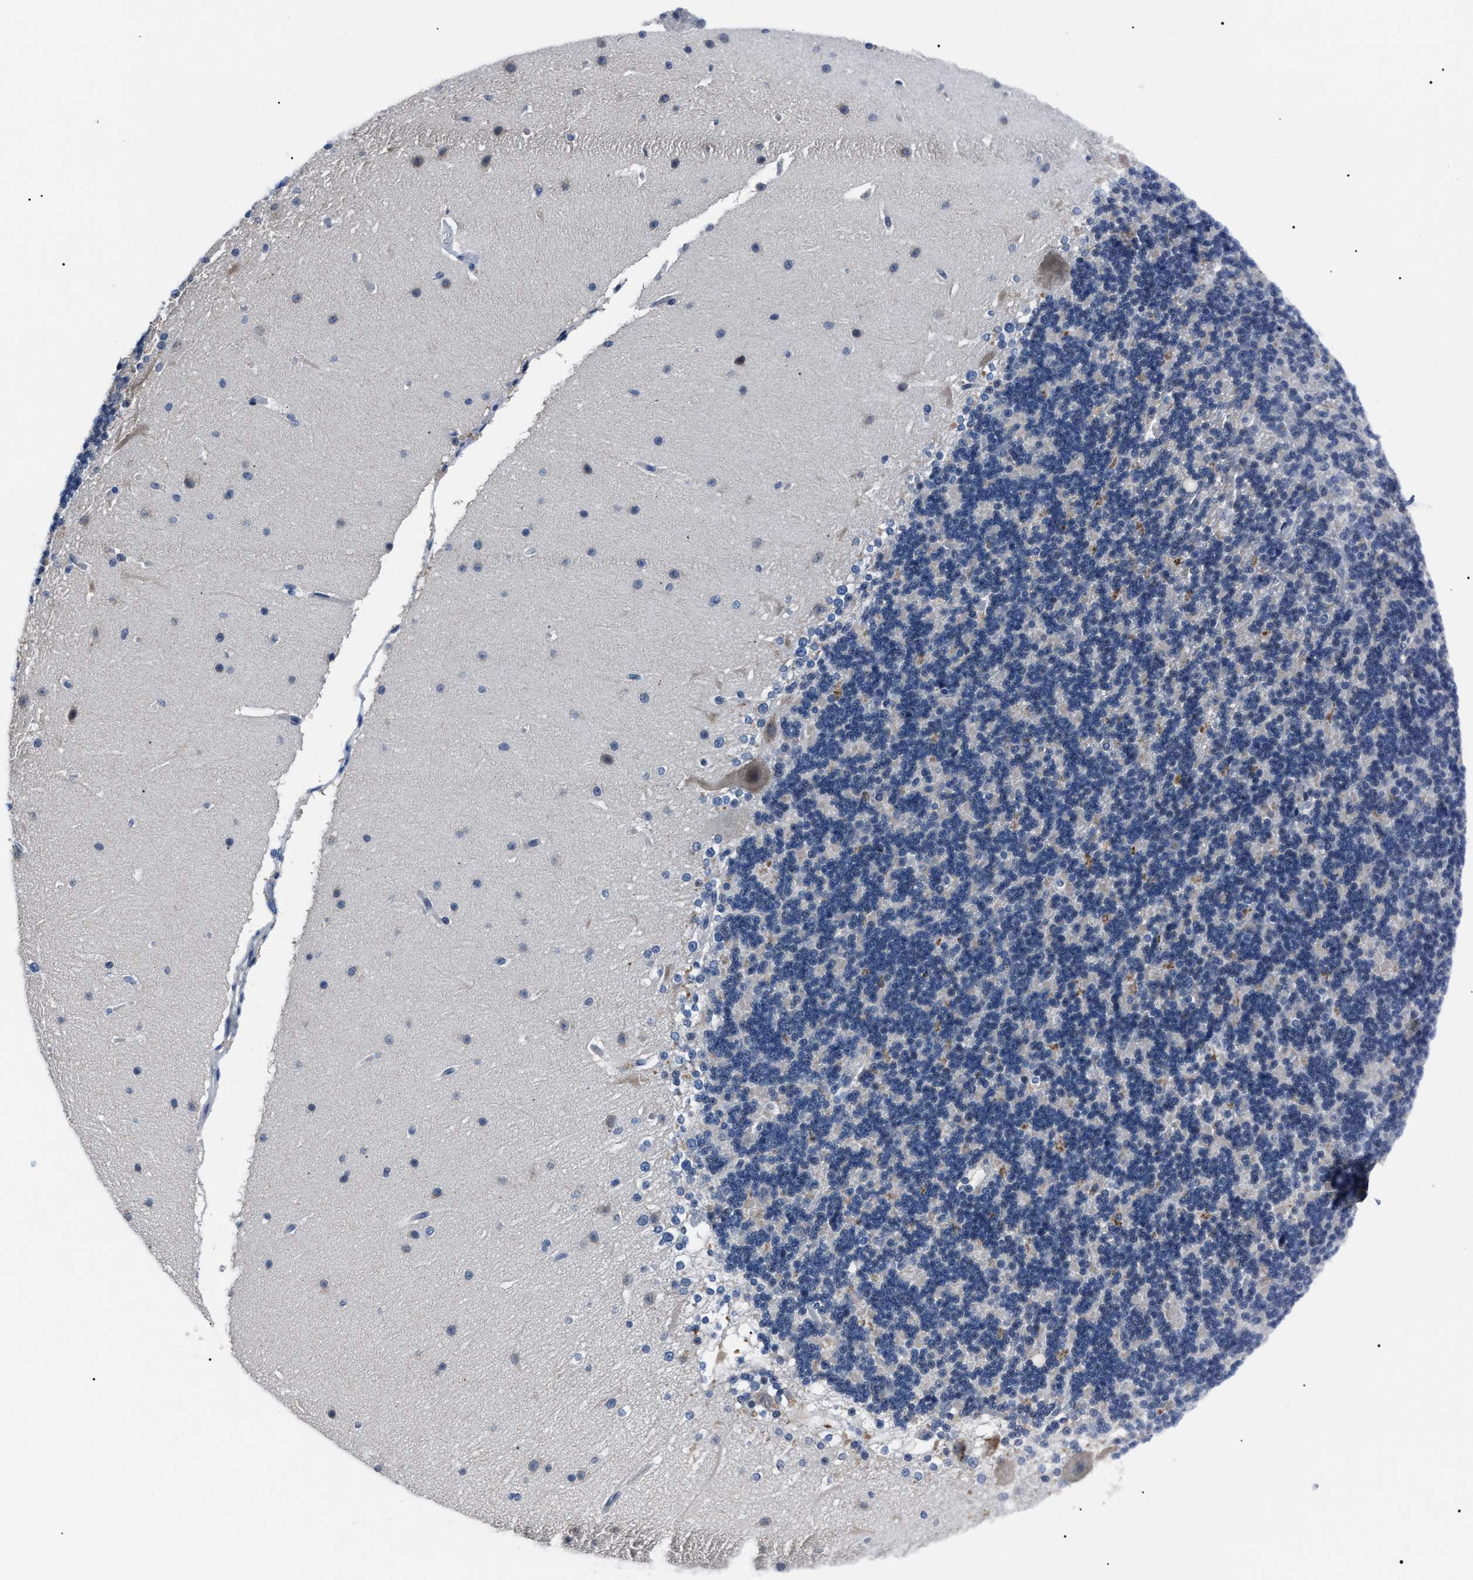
{"staining": {"intensity": "negative", "quantity": "none", "location": "none"}, "tissue": "cerebellum", "cell_type": "Cells in granular layer", "image_type": "normal", "snomed": [{"axis": "morphology", "description": "Normal tissue, NOS"}, {"axis": "topography", "description": "Cerebellum"}], "caption": "A histopathology image of cerebellum stained for a protein displays no brown staining in cells in granular layer. Brightfield microscopy of IHC stained with DAB (brown) and hematoxylin (blue), captured at high magnification.", "gene": "LRWD1", "patient": {"sex": "female", "age": 19}}